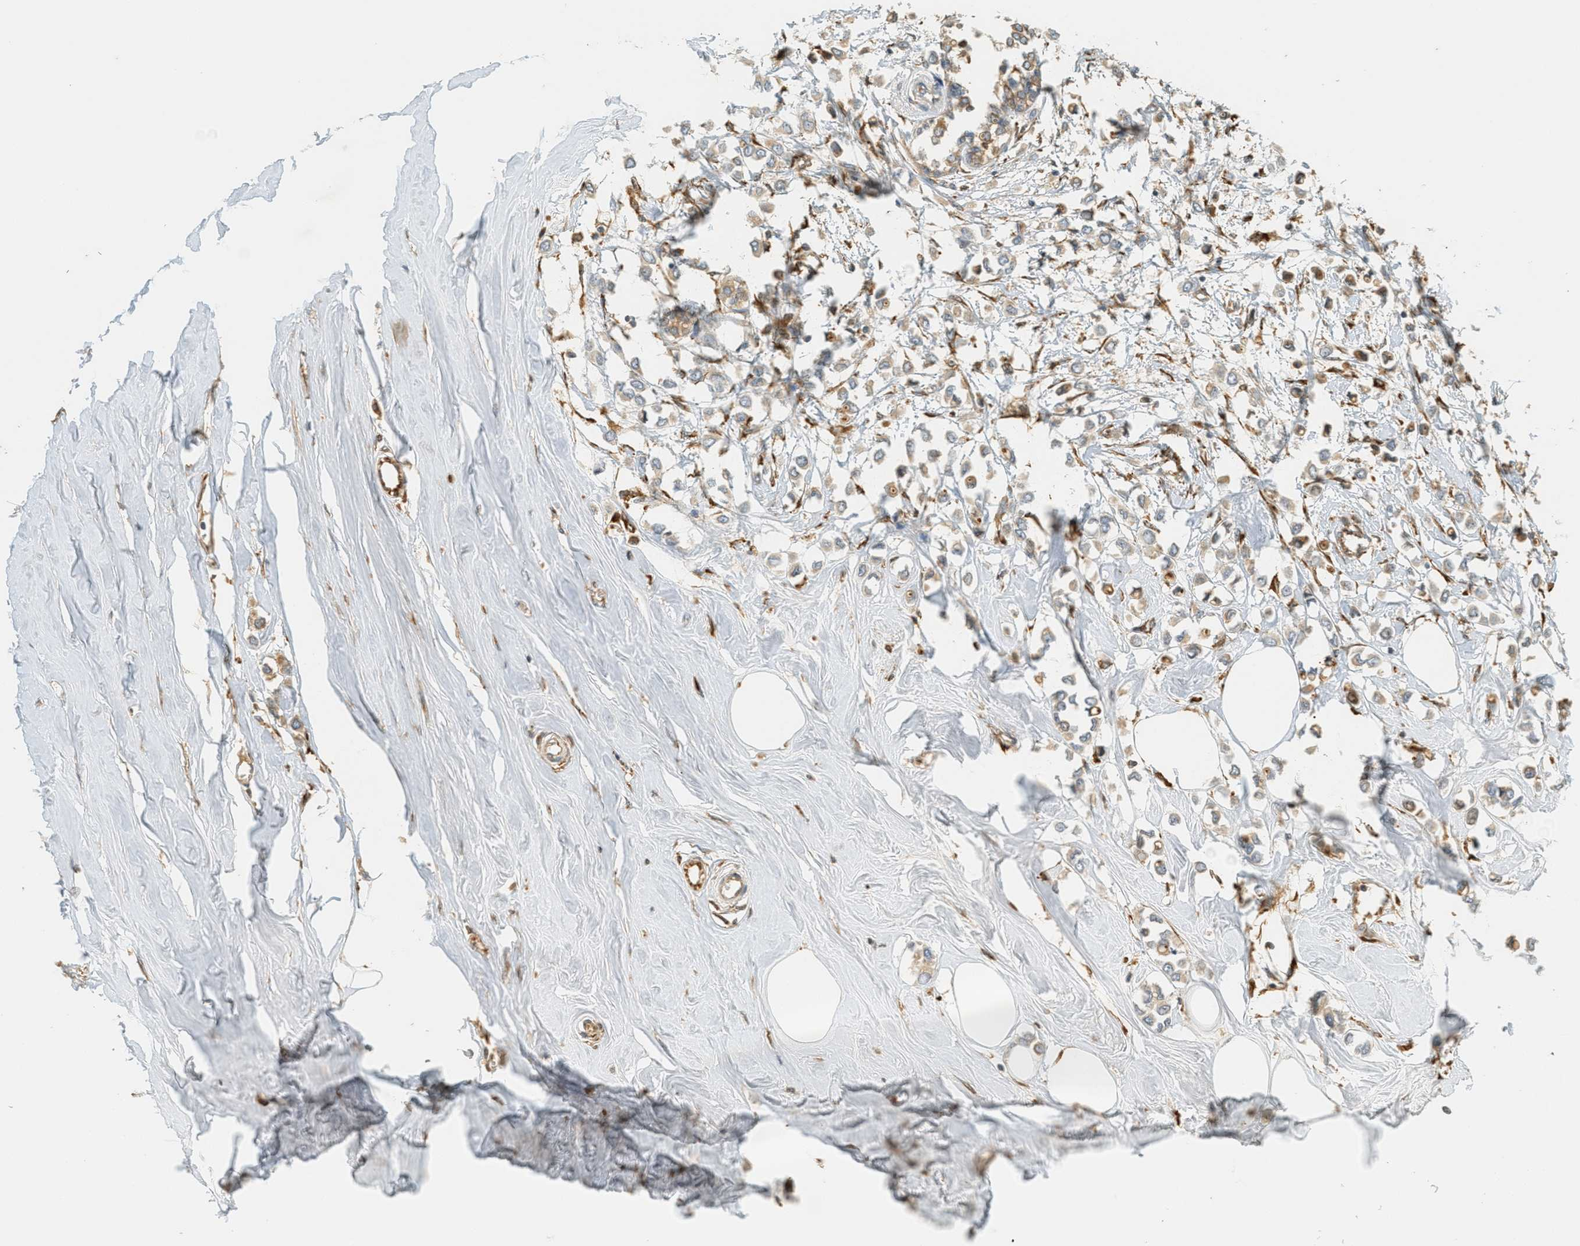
{"staining": {"intensity": "weak", "quantity": ">75%", "location": "cytoplasmic/membranous"}, "tissue": "breast cancer", "cell_type": "Tumor cells", "image_type": "cancer", "snomed": [{"axis": "morphology", "description": "Lobular carcinoma"}, {"axis": "topography", "description": "Breast"}], "caption": "IHC of breast cancer (lobular carcinoma) displays low levels of weak cytoplasmic/membranous expression in about >75% of tumor cells. (IHC, brightfield microscopy, high magnification).", "gene": "PDK1", "patient": {"sex": "female", "age": 51}}